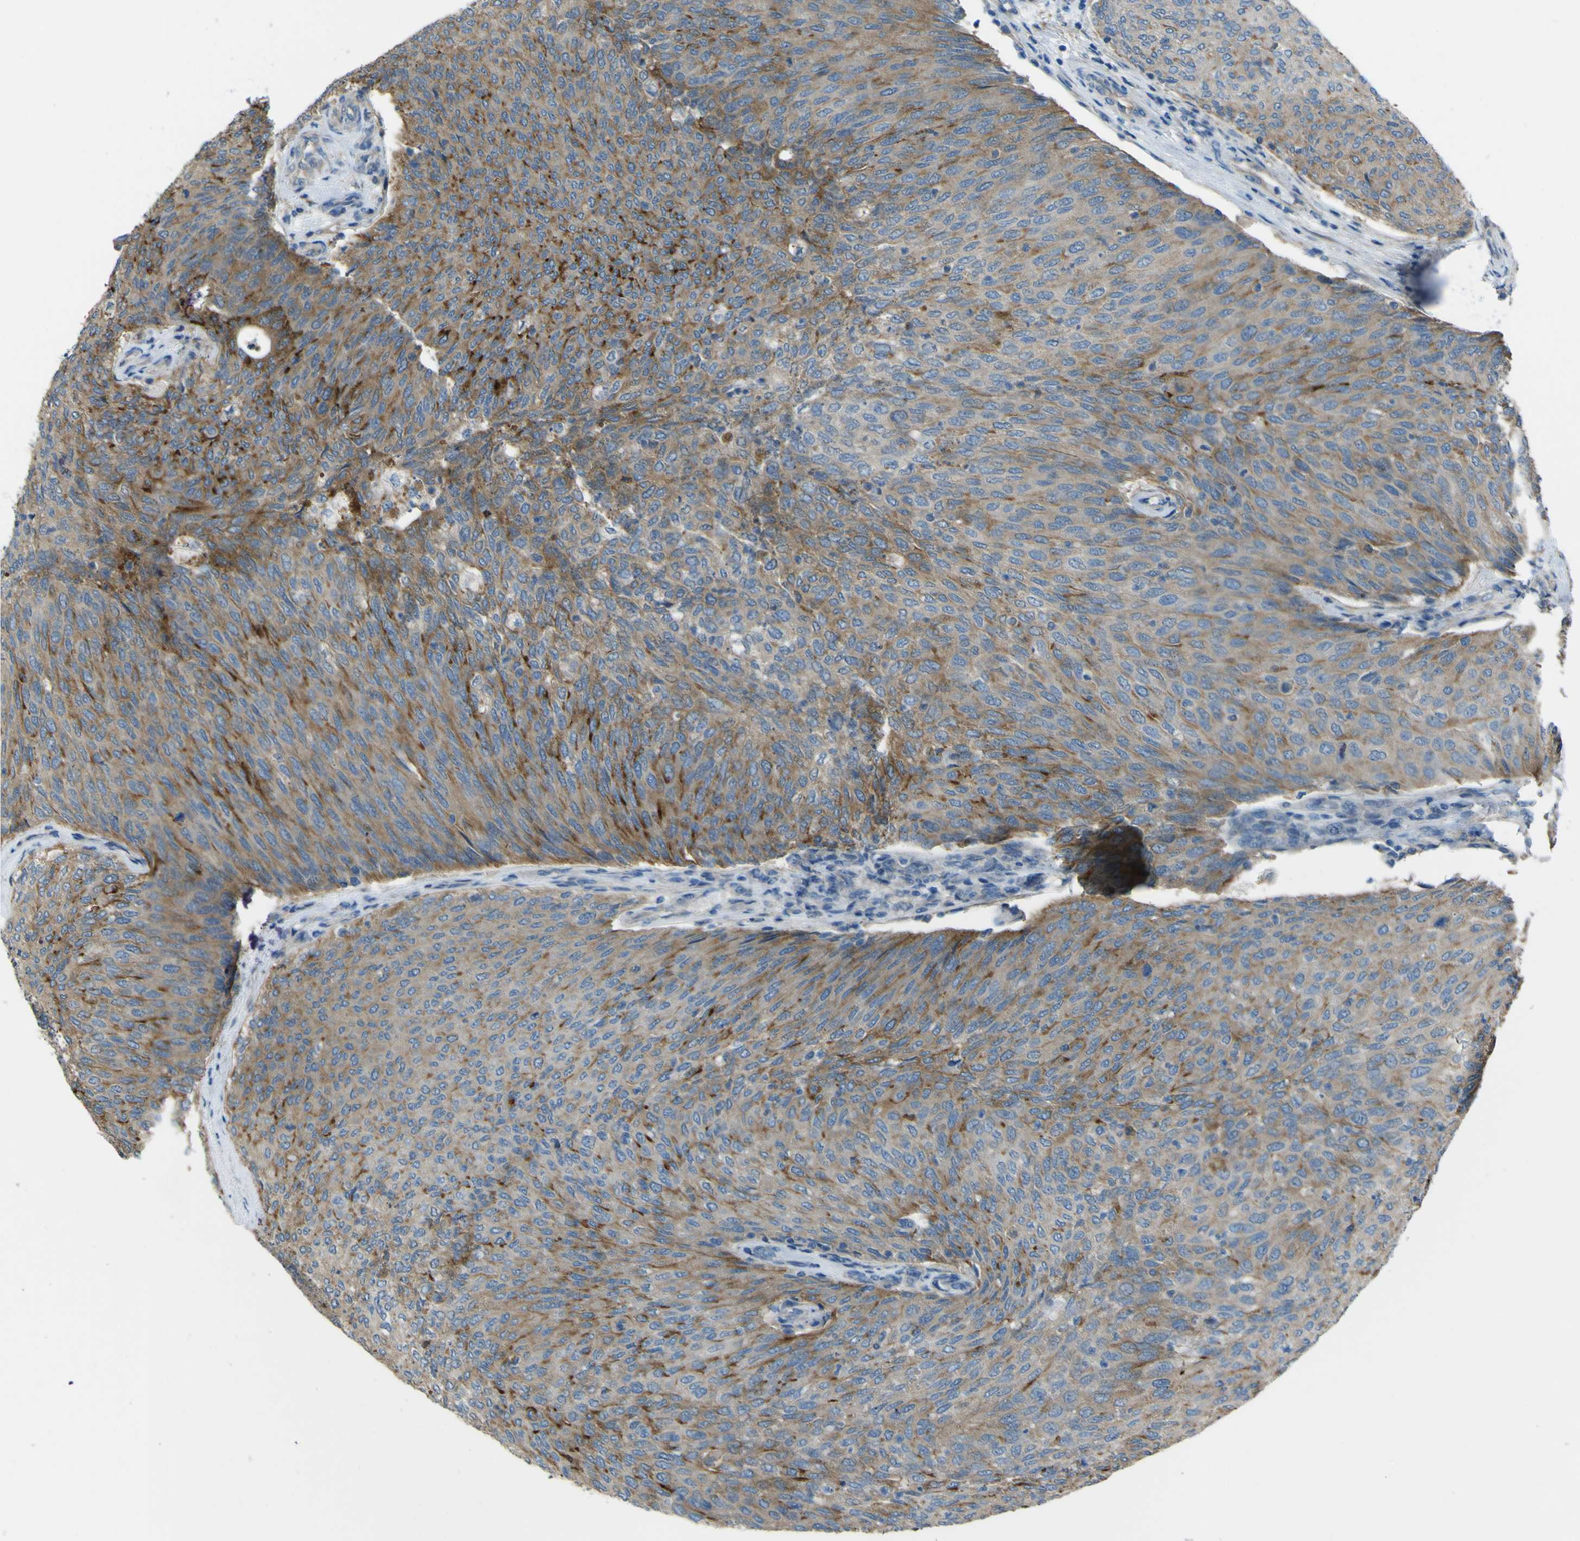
{"staining": {"intensity": "strong", "quantity": "25%-75%", "location": "cytoplasmic/membranous"}, "tissue": "urothelial cancer", "cell_type": "Tumor cells", "image_type": "cancer", "snomed": [{"axis": "morphology", "description": "Urothelial carcinoma, Low grade"}, {"axis": "topography", "description": "Urinary bladder"}], "caption": "DAB immunohistochemical staining of urothelial cancer reveals strong cytoplasmic/membranous protein positivity in approximately 25%-75% of tumor cells.", "gene": "NAALADL2", "patient": {"sex": "female", "age": 79}}